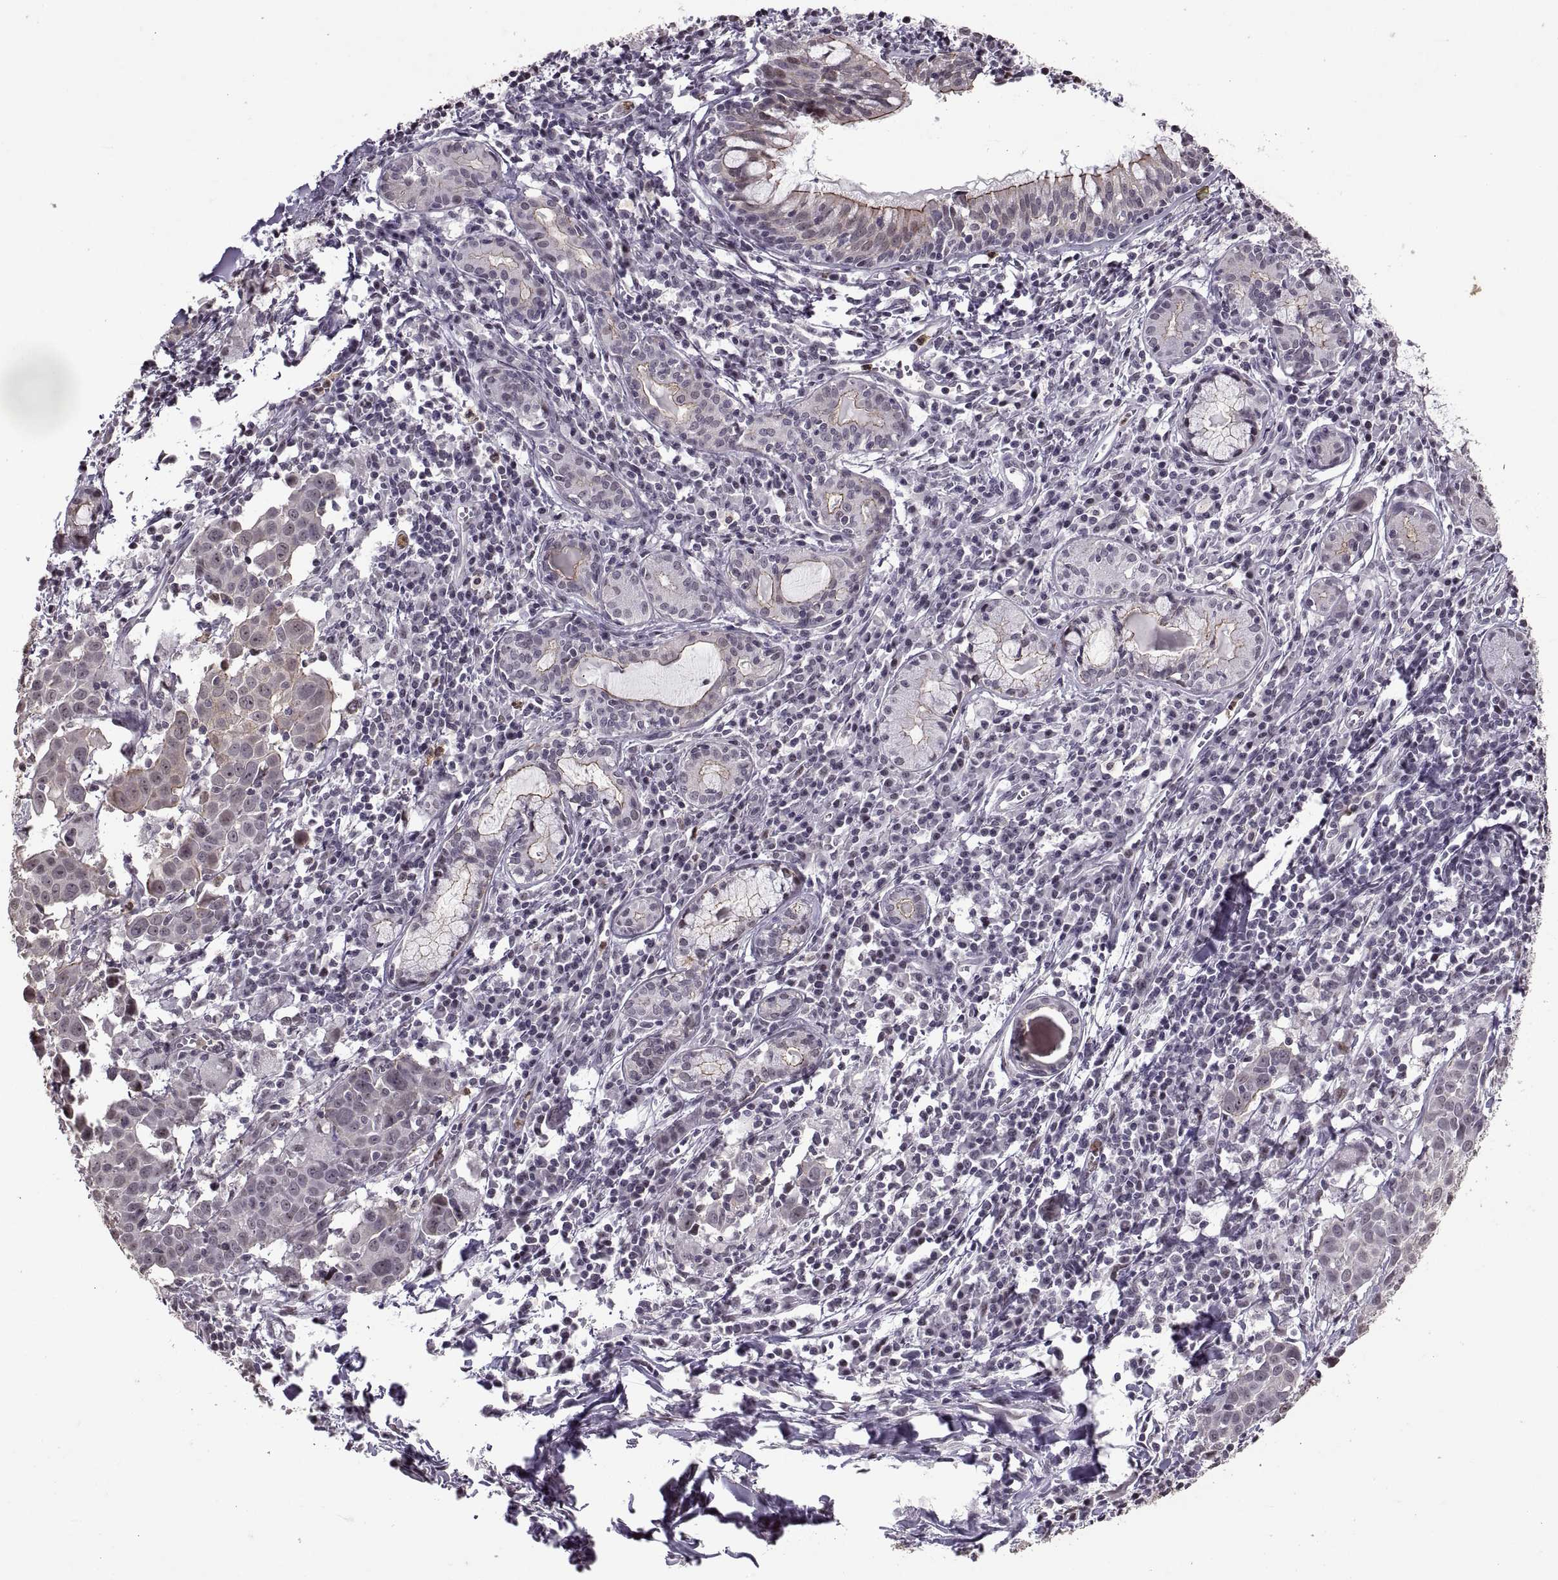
{"staining": {"intensity": "weak", "quantity": "25%-75%", "location": "cytoplasmic/membranous"}, "tissue": "lung cancer", "cell_type": "Tumor cells", "image_type": "cancer", "snomed": [{"axis": "morphology", "description": "Squamous cell carcinoma, NOS"}, {"axis": "topography", "description": "Lung"}], "caption": "The micrograph demonstrates a brown stain indicating the presence of a protein in the cytoplasmic/membranous of tumor cells in lung squamous cell carcinoma.", "gene": "PALS1", "patient": {"sex": "male", "age": 57}}